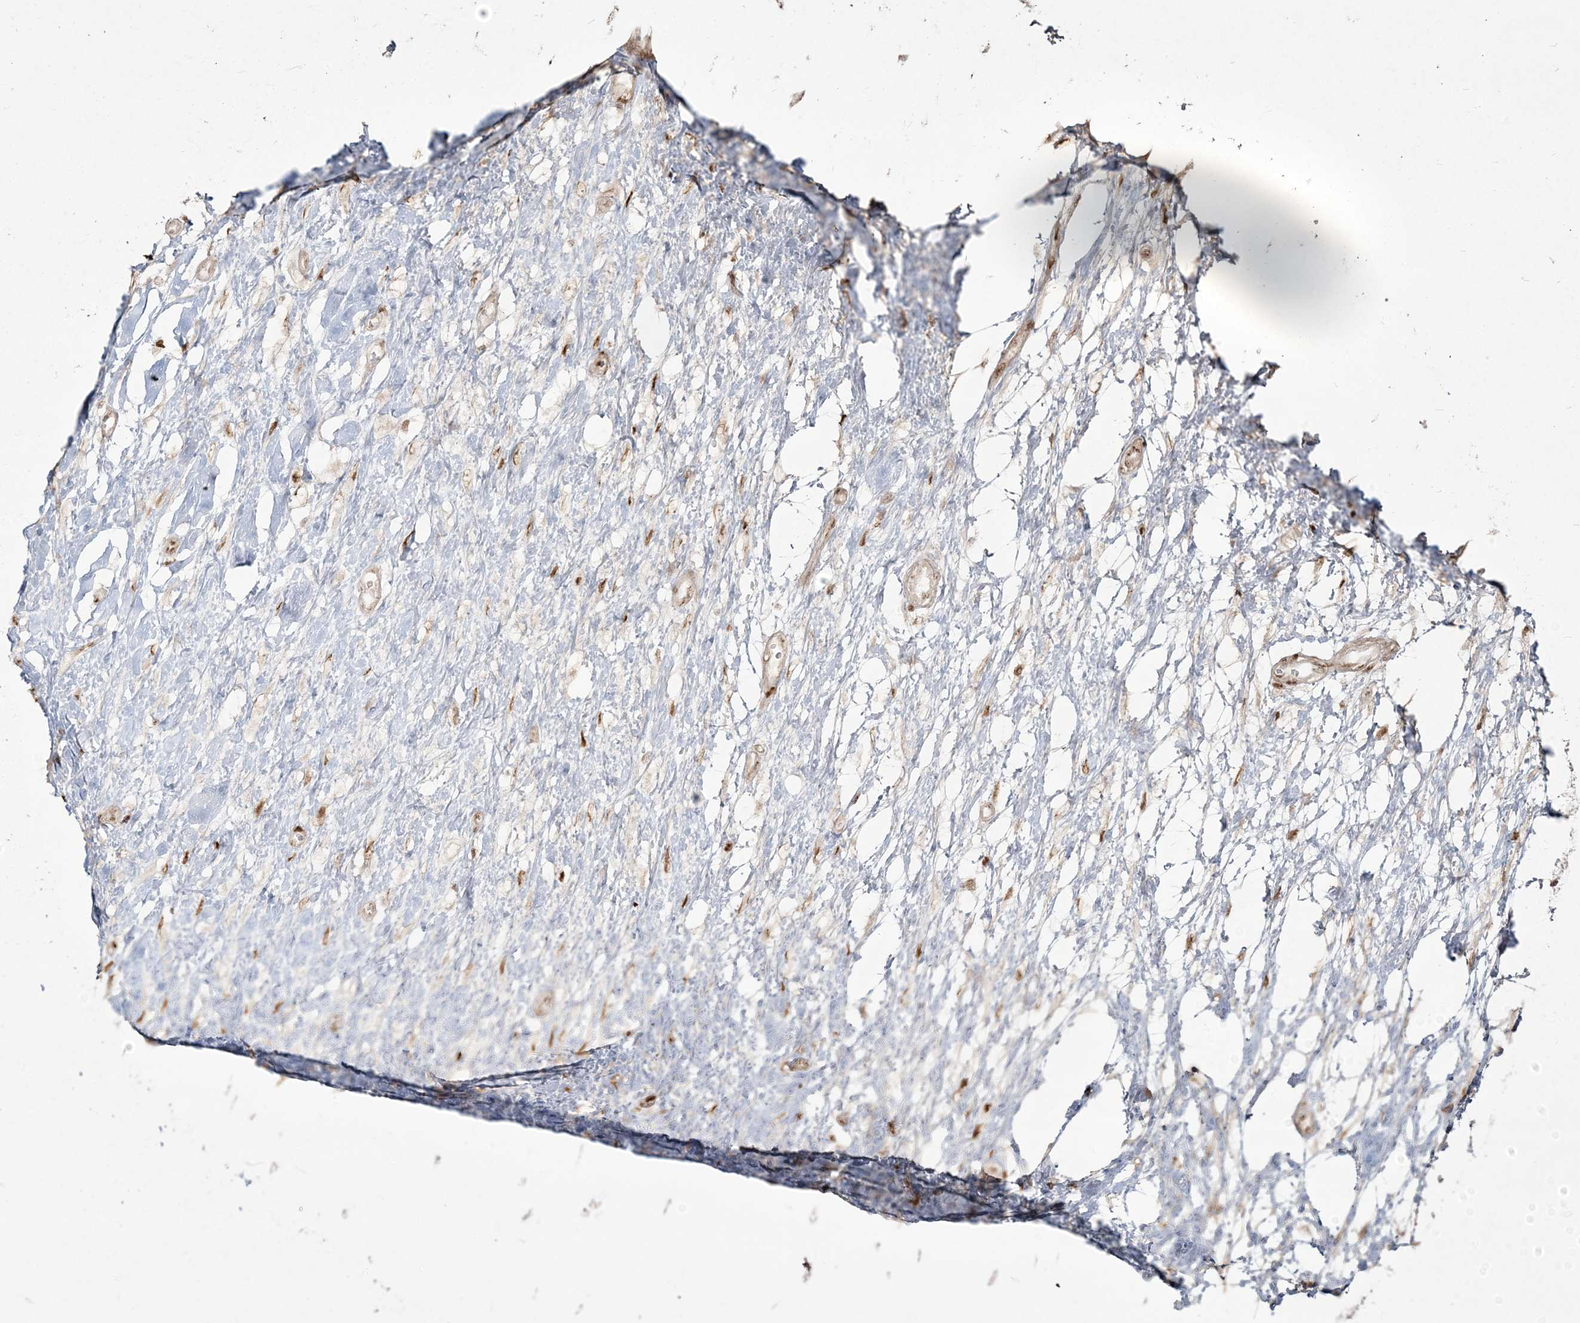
{"staining": {"intensity": "weak", "quantity": "25%-75%", "location": "cytoplasmic/membranous"}, "tissue": "adipose tissue", "cell_type": "Adipocytes", "image_type": "normal", "snomed": [{"axis": "morphology", "description": "Normal tissue, NOS"}, {"axis": "morphology", "description": "Adenocarcinoma, NOS"}, {"axis": "topography", "description": "Pancreas"}, {"axis": "topography", "description": "Peripheral nerve tissue"}], "caption": "A high-resolution image shows IHC staining of benign adipose tissue, which exhibits weak cytoplasmic/membranous staining in approximately 25%-75% of adipocytes. The staining is performed using DAB brown chromogen to label protein expression. The nuclei are counter-stained blue using hematoxylin.", "gene": "RBM10", "patient": {"sex": "male", "age": 59}}